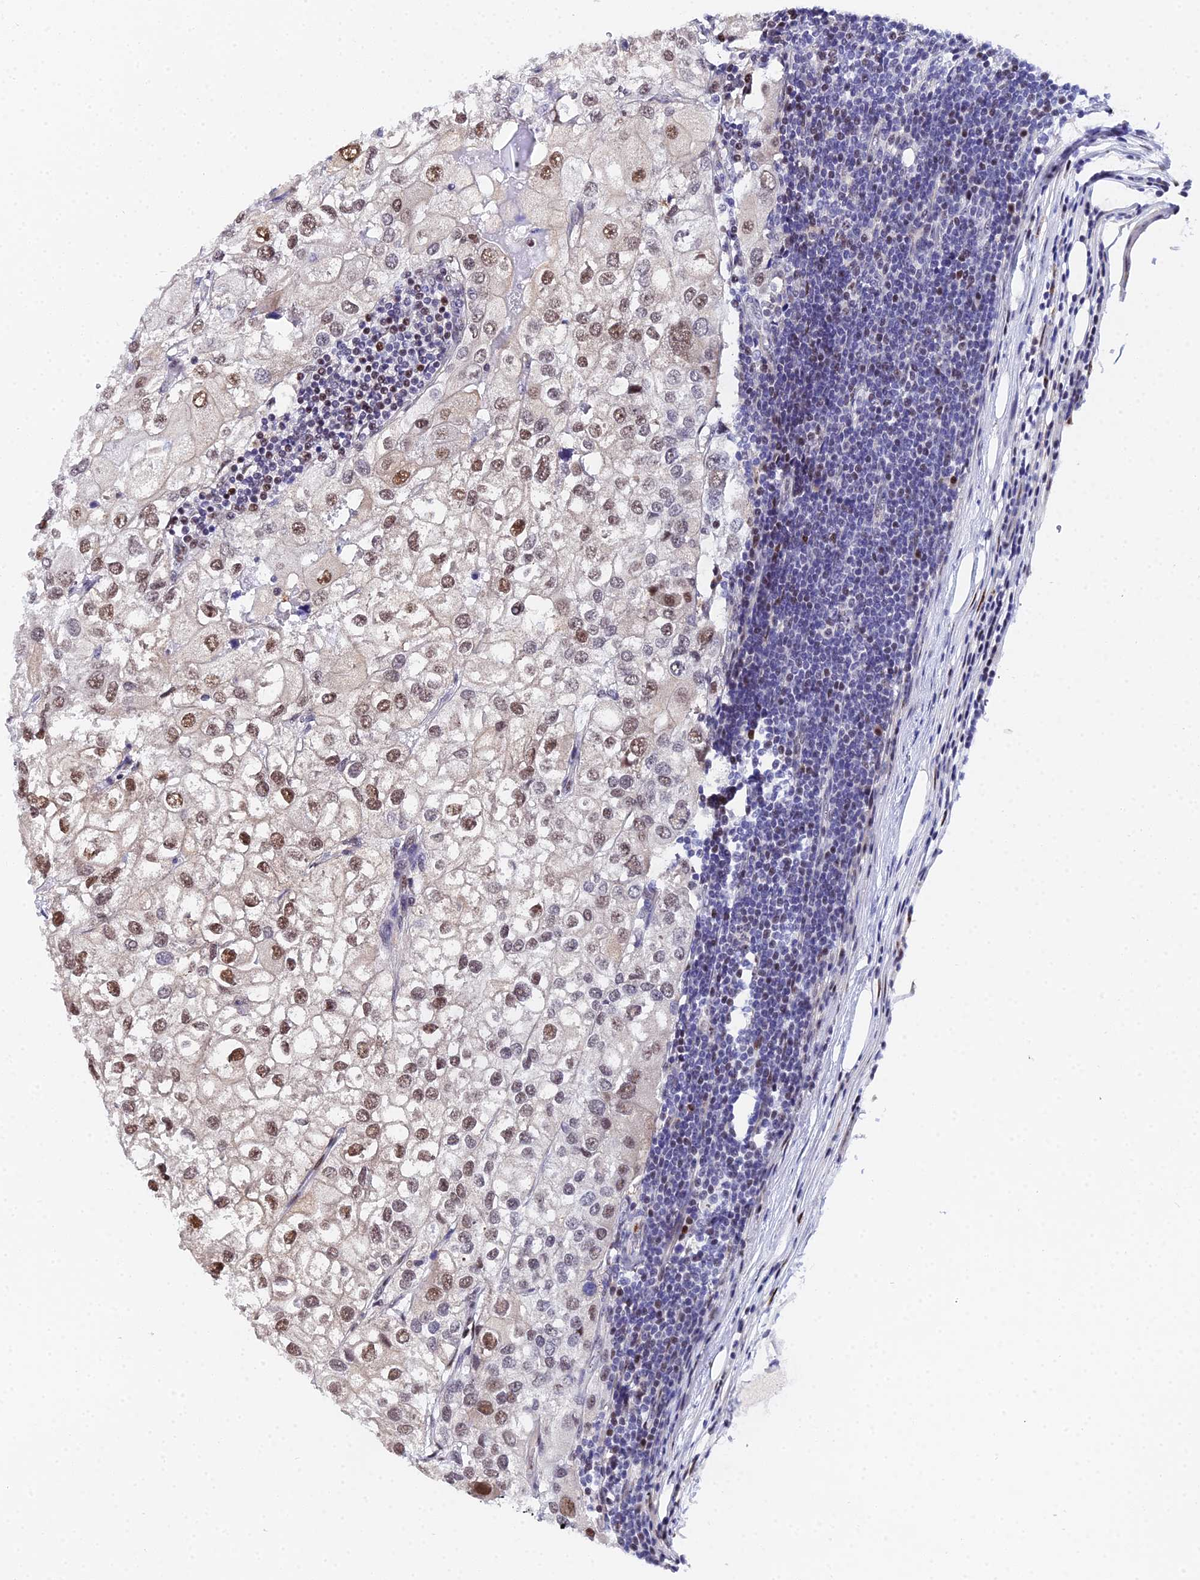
{"staining": {"intensity": "moderate", "quantity": ">75%", "location": "nuclear"}, "tissue": "urothelial cancer", "cell_type": "Tumor cells", "image_type": "cancer", "snomed": [{"axis": "morphology", "description": "Urothelial carcinoma, High grade"}, {"axis": "topography", "description": "Urinary bladder"}], "caption": "A brown stain shows moderate nuclear staining of a protein in urothelial carcinoma (high-grade) tumor cells. Nuclei are stained in blue.", "gene": "TIFA", "patient": {"sex": "male", "age": 64}}